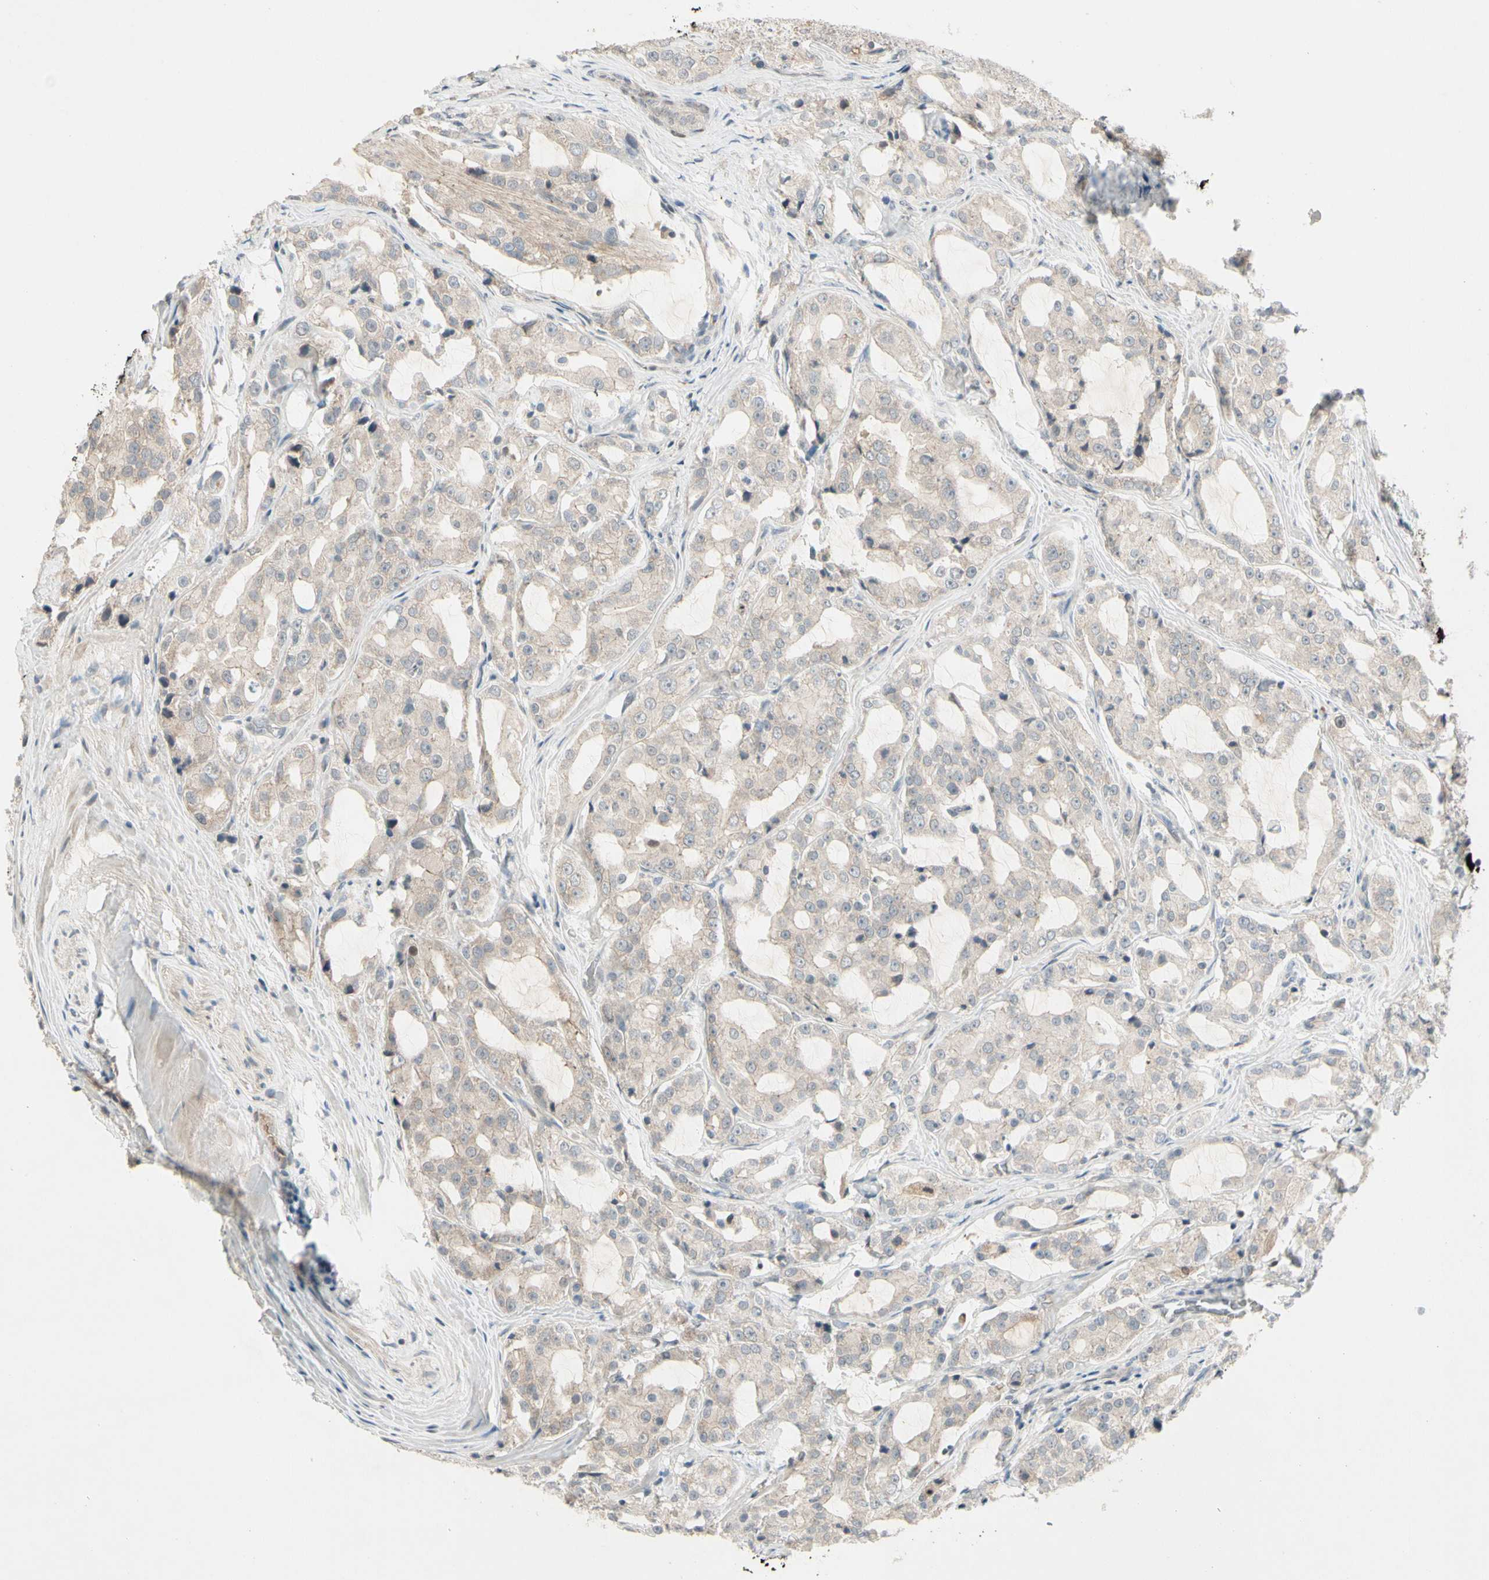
{"staining": {"intensity": "weak", "quantity": ">75%", "location": "cytoplasmic/membranous"}, "tissue": "prostate cancer", "cell_type": "Tumor cells", "image_type": "cancer", "snomed": [{"axis": "morphology", "description": "Adenocarcinoma, High grade"}, {"axis": "topography", "description": "Prostate"}], "caption": "An immunohistochemistry (IHC) photomicrograph of neoplastic tissue is shown. Protein staining in brown labels weak cytoplasmic/membranous positivity in prostate cancer (high-grade adenocarcinoma) within tumor cells. (Brightfield microscopy of DAB IHC at high magnification).", "gene": "ICAM5", "patient": {"sex": "male", "age": 73}}